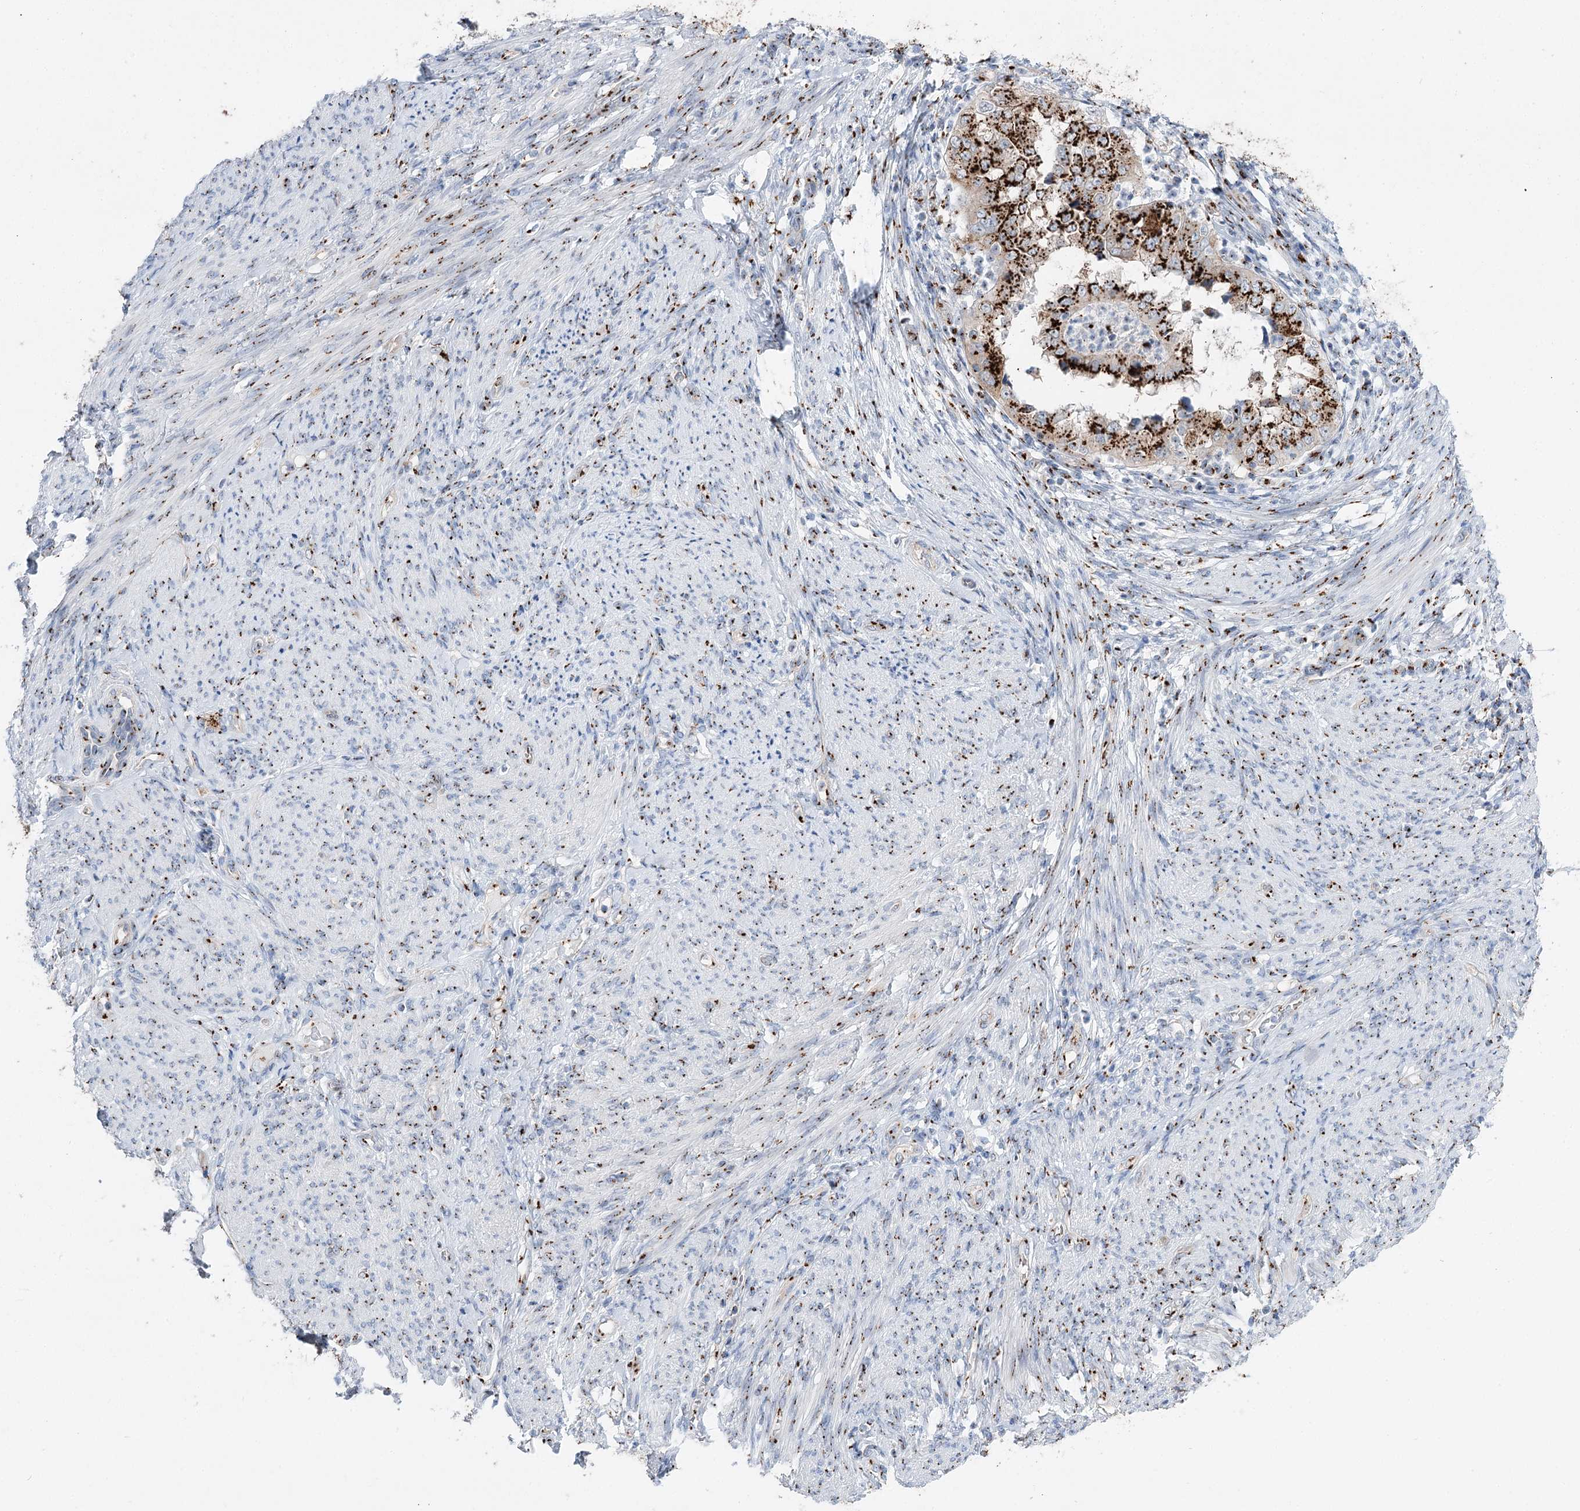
{"staining": {"intensity": "strong", "quantity": ">75%", "location": "cytoplasmic/membranous"}, "tissue": "endometrial cancer", "cell_type": "Tumor cells", "image_type": "cancer", "snomed": [{"axis": "morphology", "description": "Adenocarcinoma, NOS"}, {"axis": "topography", "description": "Endometrium"}], "caption": "Protein staining shows strong cytoplasmic/membranous expression in about >75% of tumor cells in endometrial cancer.", "gene": "TMEM165", "patient": {"sex": "female", "age": 85}}